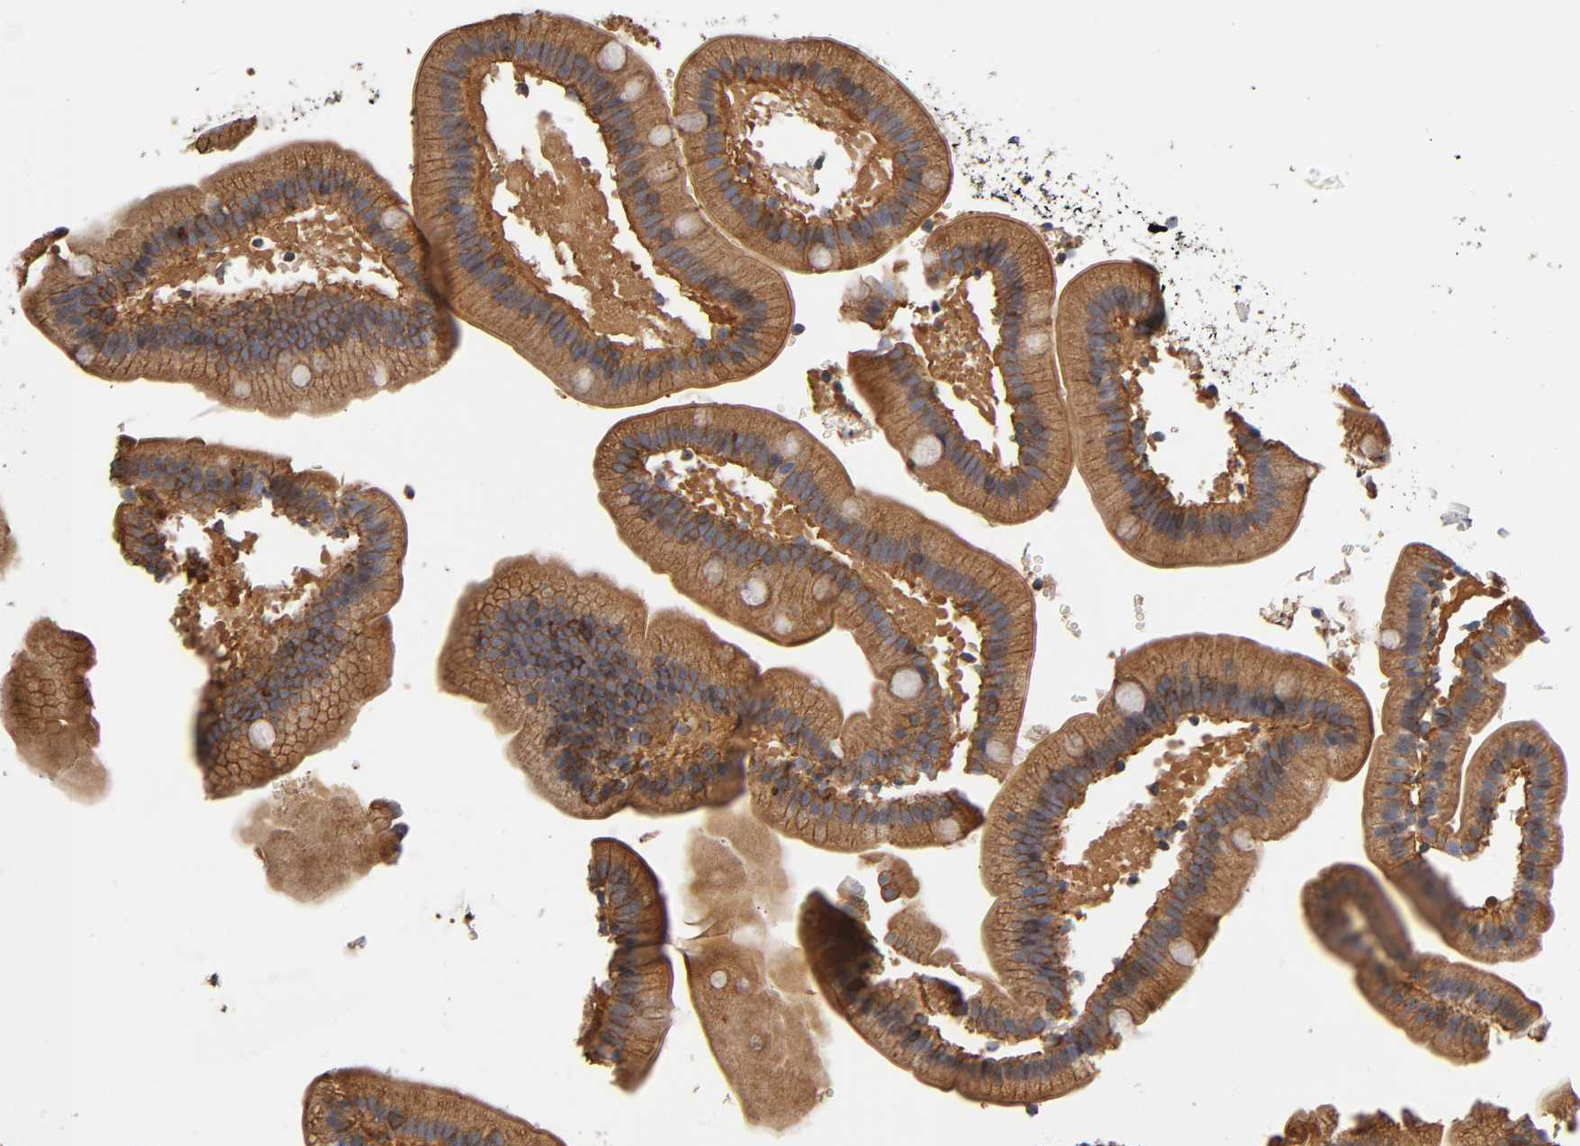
{"staining": {"intensity": "moderate", "quantity": ">75%", "location": "cytoplasmic/membranous"}, "tissue": "duodenum", "cell_type": "Glandular cells", "image_type": "normal", "snomed": [{"axis": "morphology", "description": "Normal tissue, NOS"}, {"axis": "topography", "description": "Duodenum"}], "caption": "Immunohistochemistry image of normal human duodenum stained for a protein (brown), which reveals medium levels of moderate cytoplasmic/membranous expression in about >75% of glandular cells.", "gene": "LAMTOR2", "patient": {"sex": "male", "age": 66}}